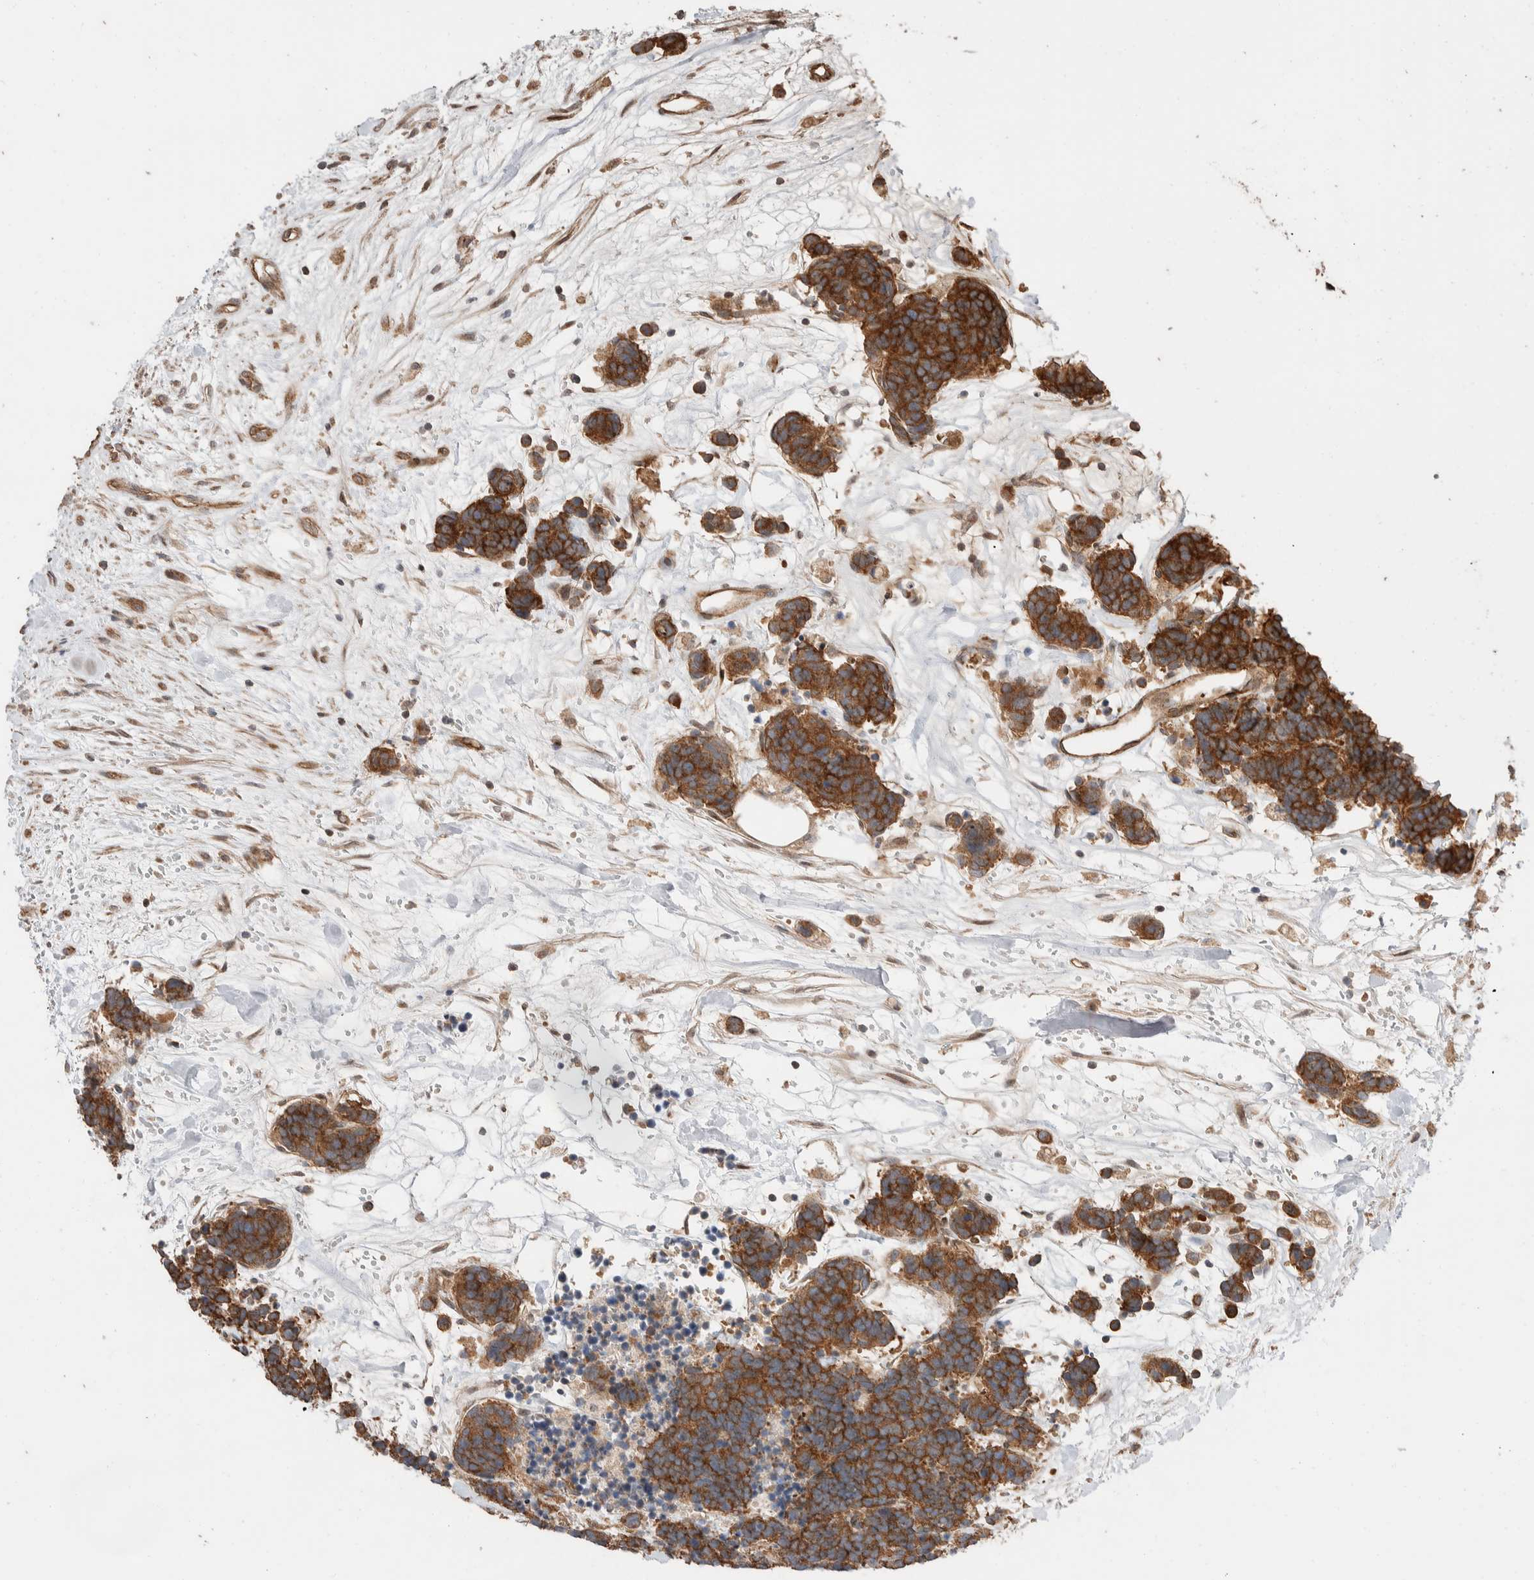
{"staining": {"intensity": "strong", "quantity": ">75%", "location": "cytoplasmic/membranous"}, "tissue": "carcinoid", "cell_type": "Tumor cells", "image_type": "cancer", "snomed": [{"axis": "morphology", "description": "Carcinoma, NOS"}, {"axis": "morphology", "description": "Carcinoid, malignant, NOS"}, {"axis": "topography", "description": "Urinary bladder"}], "caption": "Immunohistochemistry of human carcinoid demonstrates high levels of strong cytoplasmic/membranous staining in about >75% of tumor cells.", "gene": "ERC1", "patient": {"sex": "male", "age": 57}}